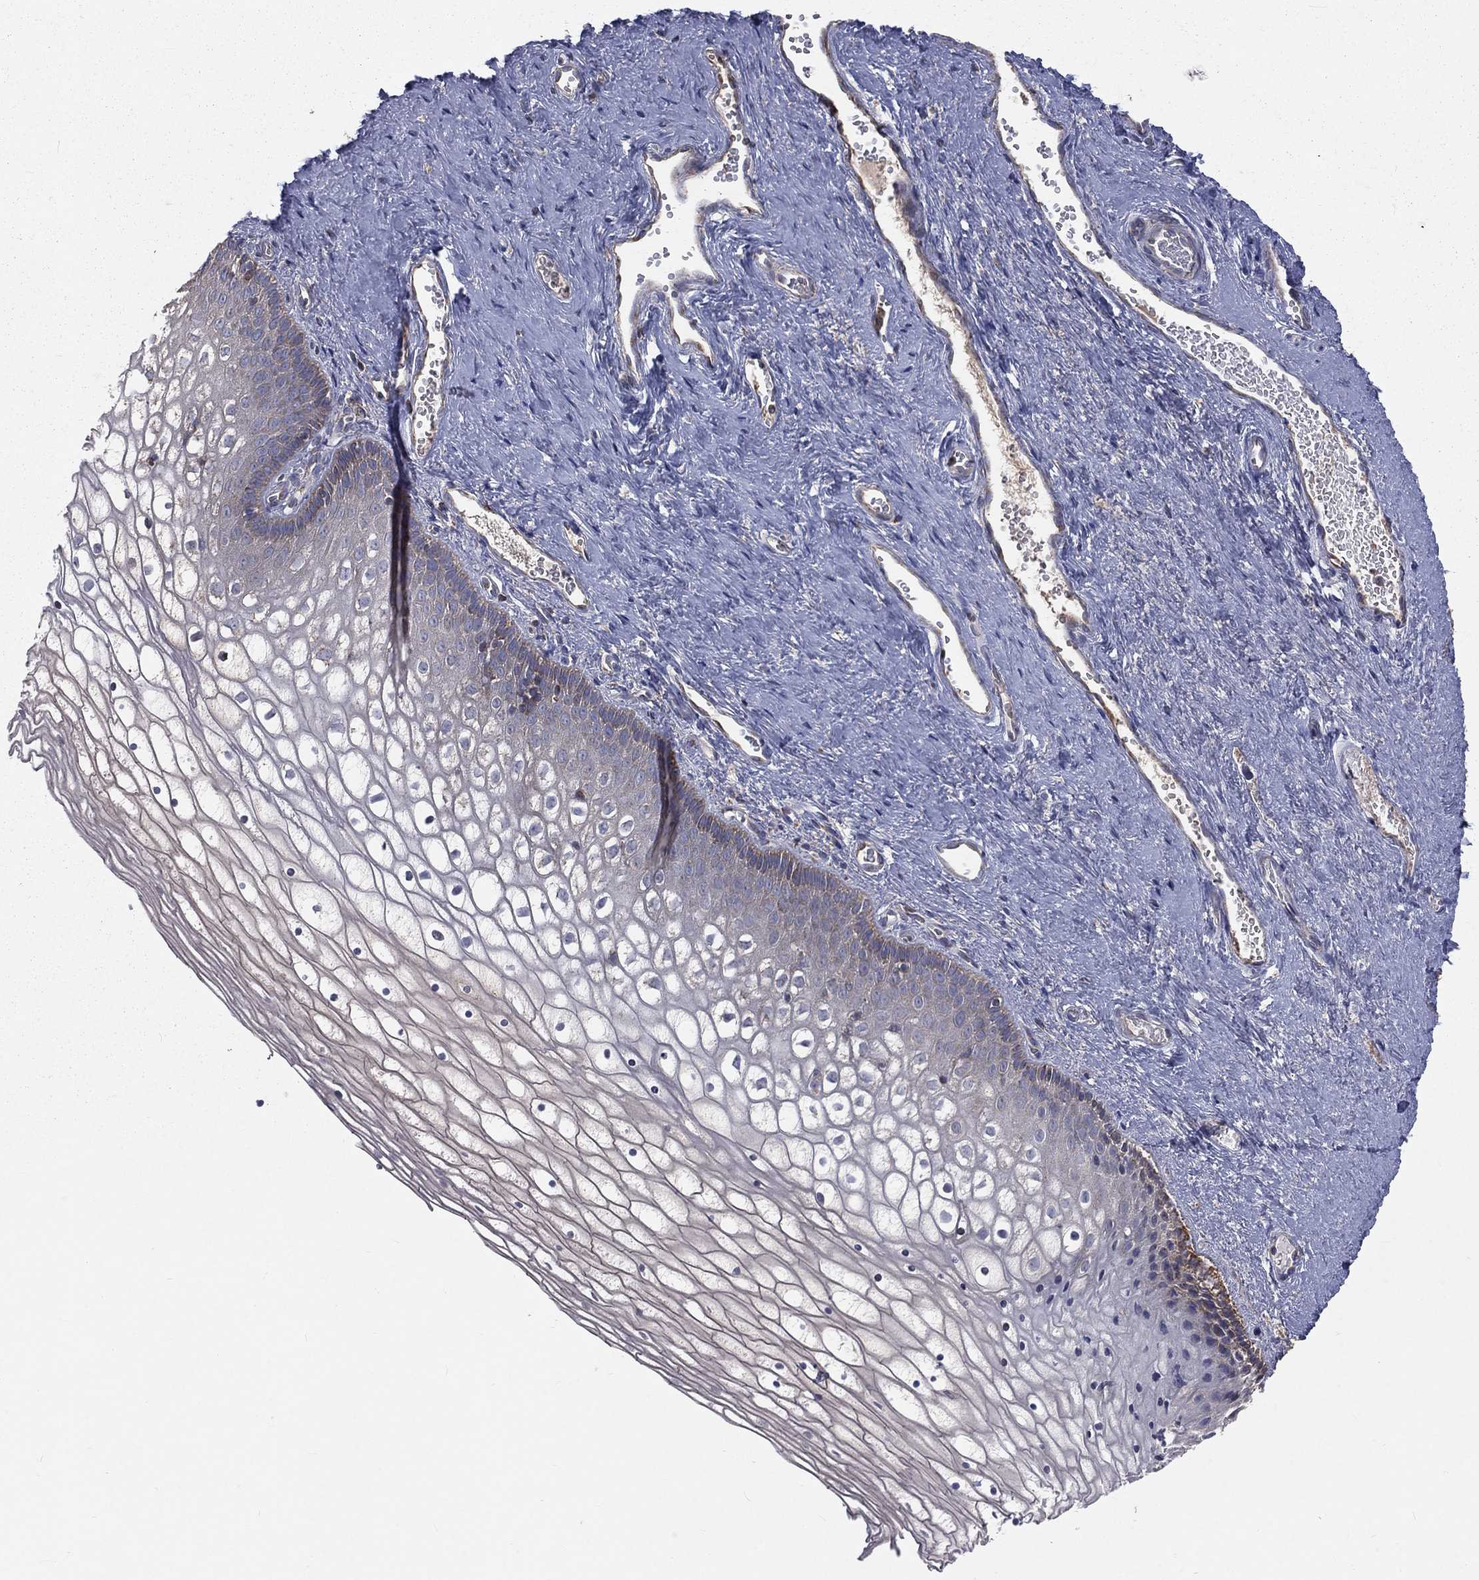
{"staining": {"intensity": "negative", "quantity": "none", "location": "none"}, "tissue": "vagina", "cell_type": "Squamous epithelial cells", "image_type": "normal", "snomed": [{"axis": "morphology", "description": "Normal tissue, NOS"}, {"axis": "topography", "description": "Vagina"}], "caption": "Squamous epithelial cells show no significant protein staining in normal vagina. (DAB (3,3'-diaminobenzidine) immunohistochemistry (IHC) visualized using brightfield microscopy, high magnification).", "gene": "GPD1", "patient": {"sex": "female", "age": 32}}